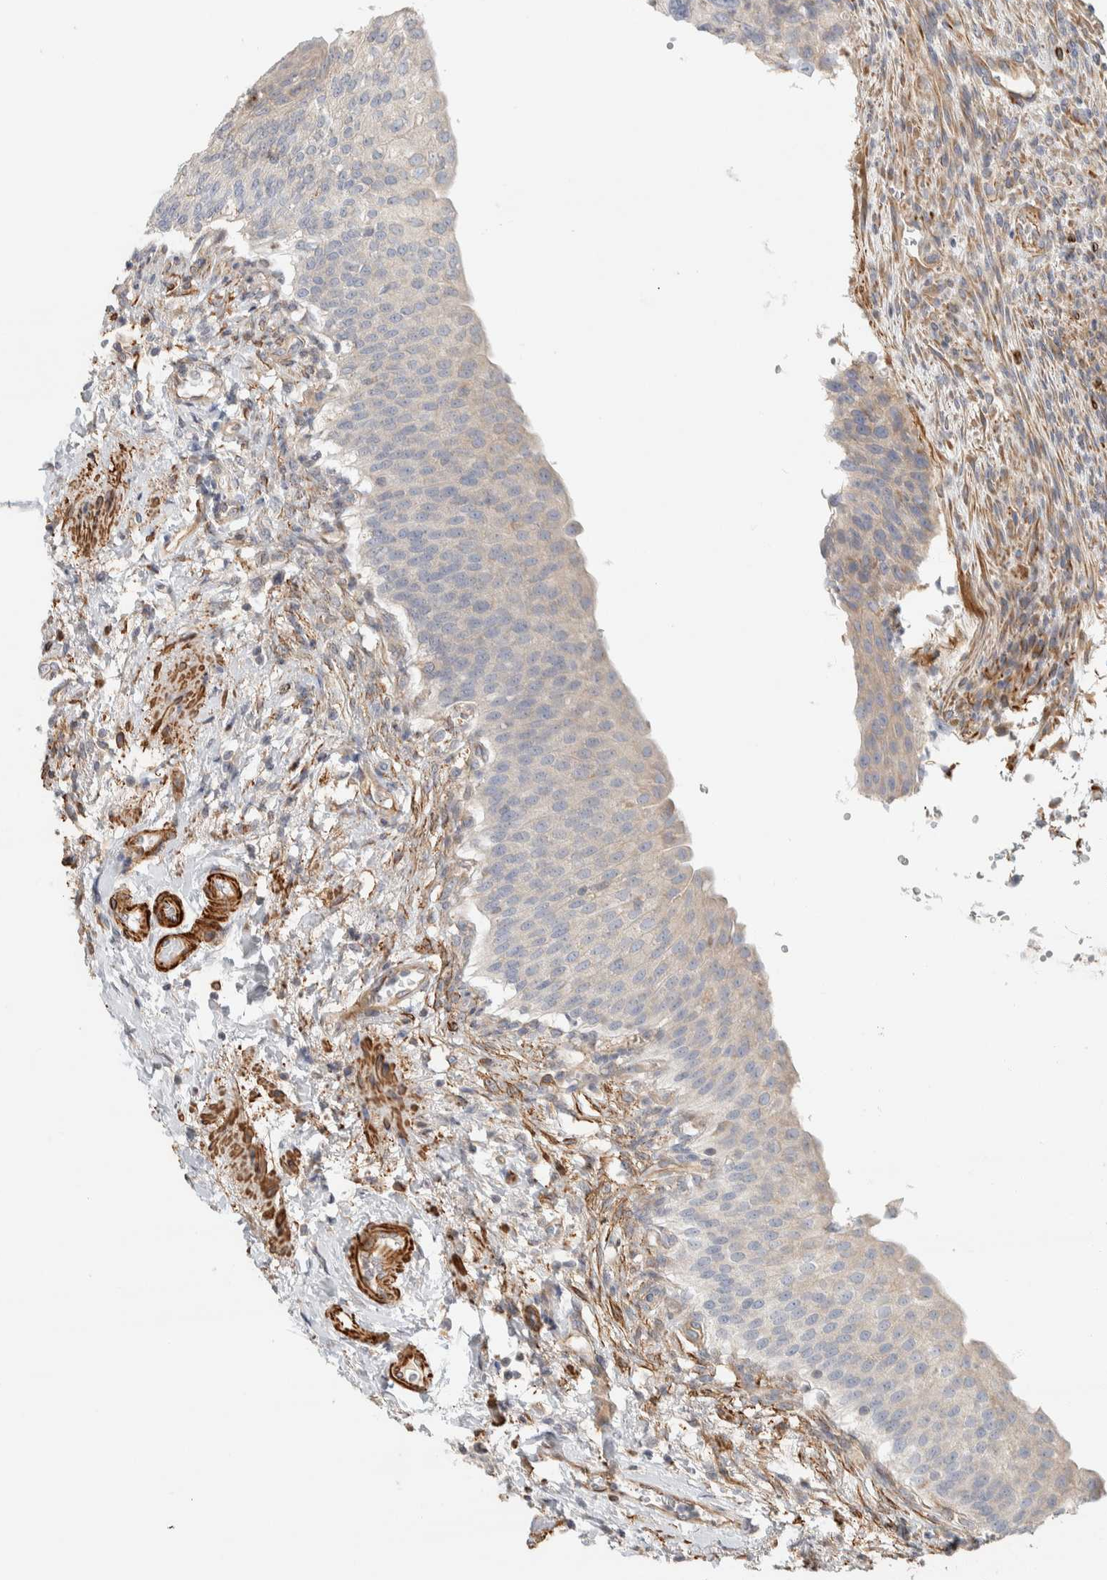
{"staining": {"intensity": "weak", "quantity": "25%-75%", "location": "cytoplasmic/membranous"}, "tissue": "urinary bladder", "cell_type": "Urothelial cells", "image_type": "normal", "snomed": [{"axis": "morphology", "description": "Normal tissue, NOS"}, {"axis": "topography", "description": "Urinary bladder"}], "caption": "This is a photomicrograph of immunohistochemistry staining of normal urinary bladder, which shows weak positivity in the cytoplasmic/membranous of urothelial cells.", "gene": "CDR2", "patient": {"sex": "female", "age": 60}}